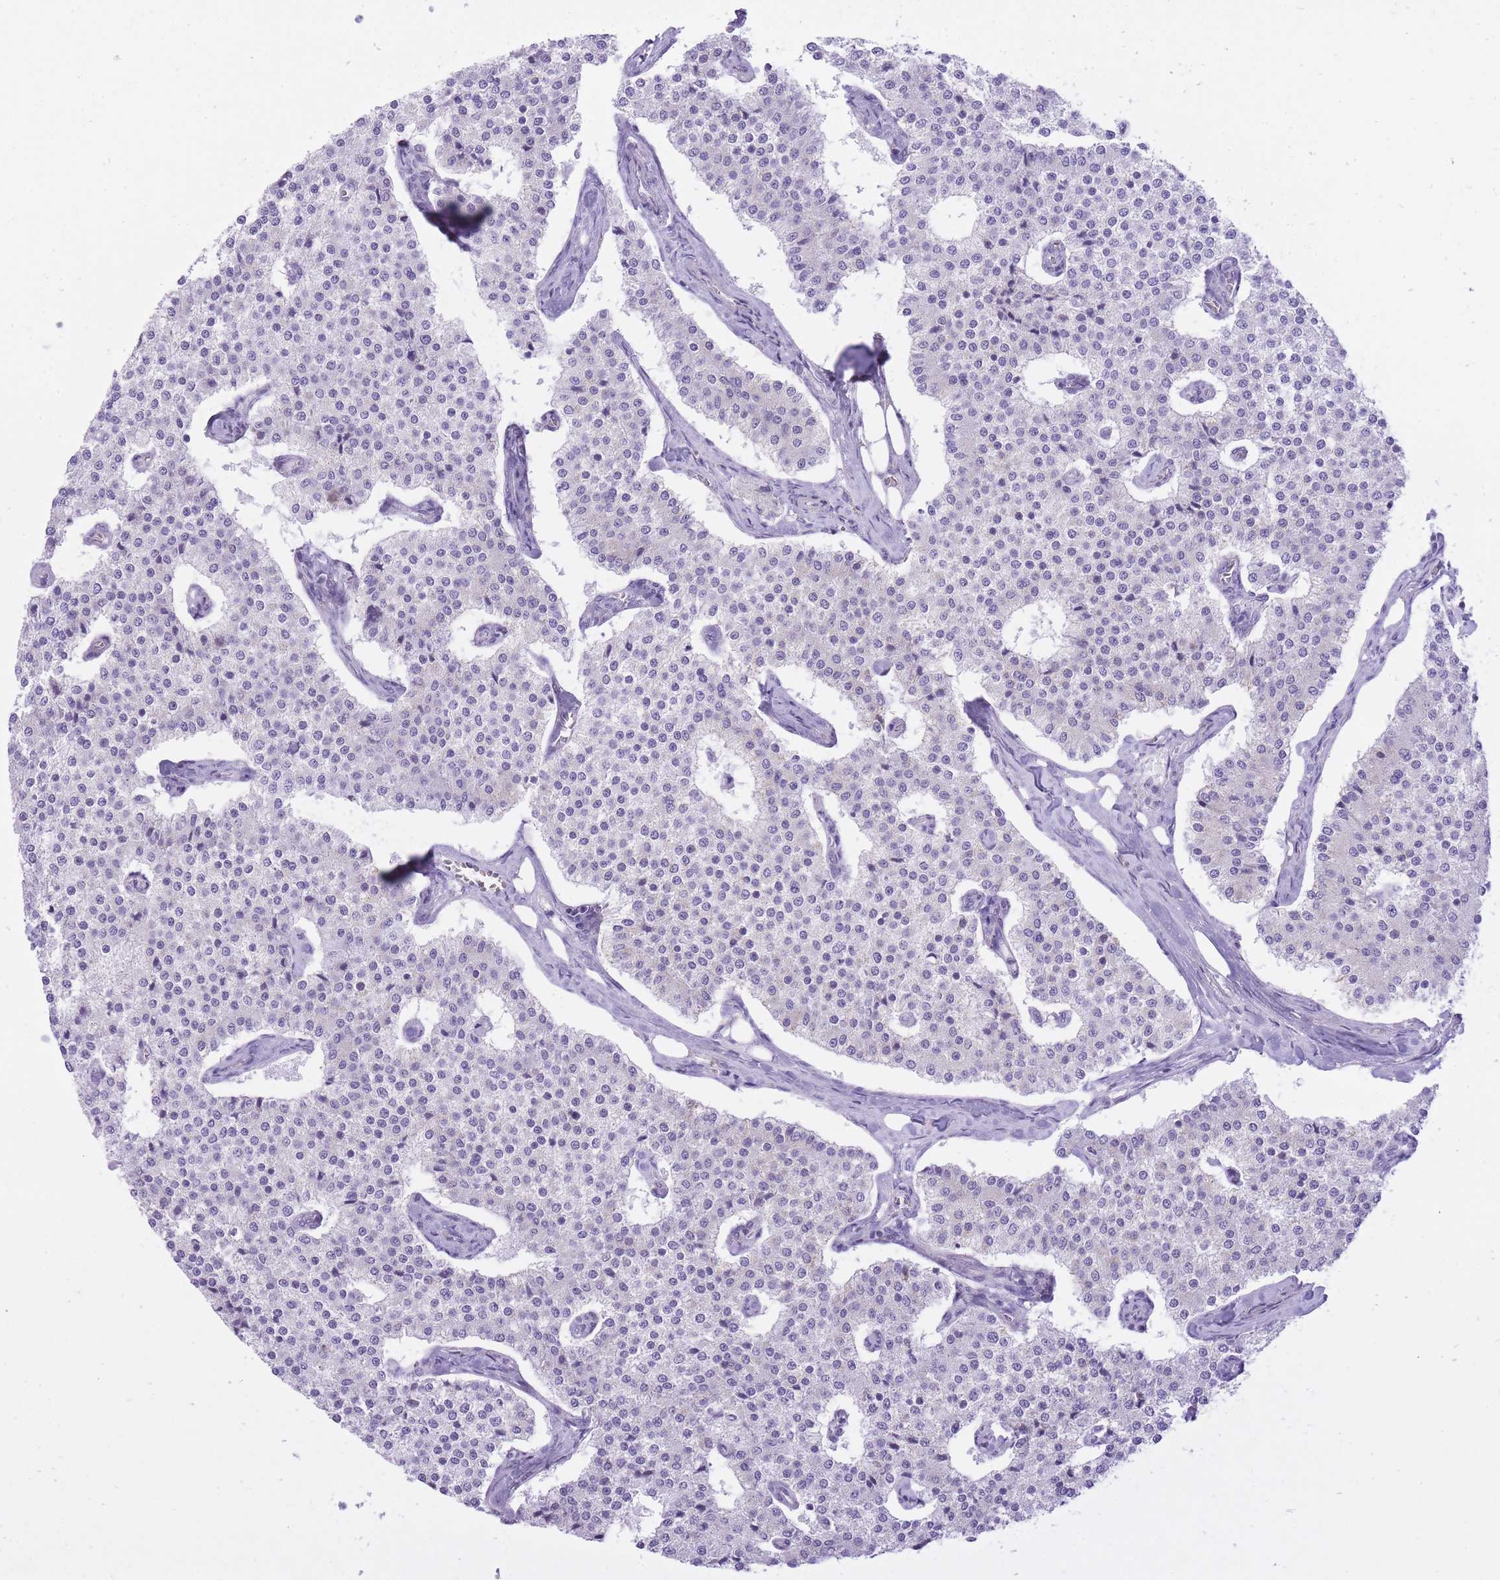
{"staining": {"intensity": "negative", "quantity": "none", "location": "none"}, "tissue": "carcinoid", "cell_type": "Tumor cells", "image_type": "cancer", "snomed": [{"axis": "morphology", "description": "Carcinoid, malignant, NOS"}, {"axis": "topography", "description": "Colon"}], "caption": "Immunohistochemical staining of human carcinoid shows no significant positivity in tumor cells.", "gene": "DENND2D", "patient": {"sex": "female", "age": 52}}